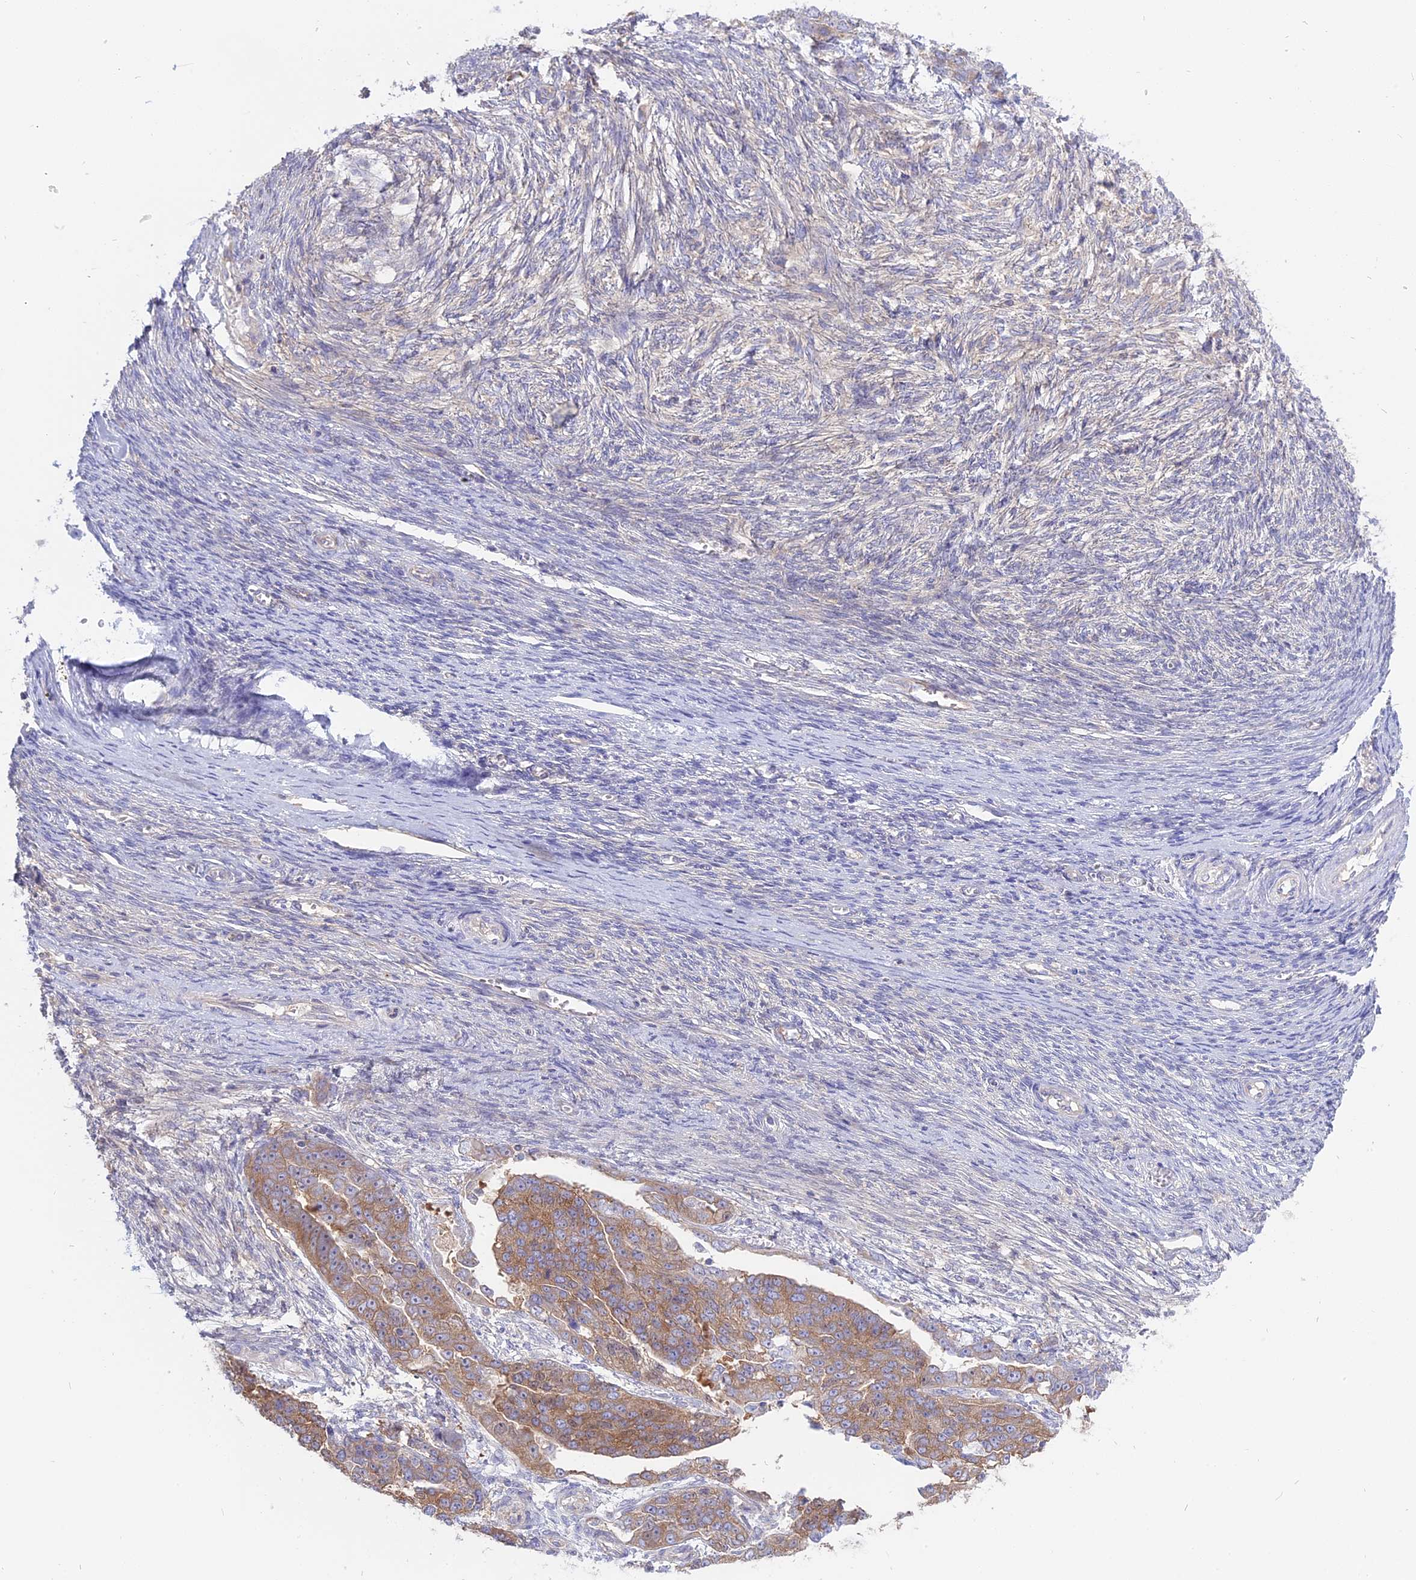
{"staining": {"intensity": "moderate", "quantity": "<25%", "location": "cytoplasmic/membranous"}, "tissue": "ovarian cancer", "cell_type": "Tumor cells", "image_type": "cancer", "snomed": [{"axis": "morphology", "description": "Cystadenocarcinoma, serous, NOS"}, {"axis": "topography", "description": "Ovary"}], "caption": "High-power microscopy captured an IHC histopathology image of ovarian serous cystadenocarcinoma, revealing moderate cytoplasmic/membranous positivity in approximately <25% of tumor cells.", "gene": "AHCYL1", "patient": {"sex": "female", "age": 44}}